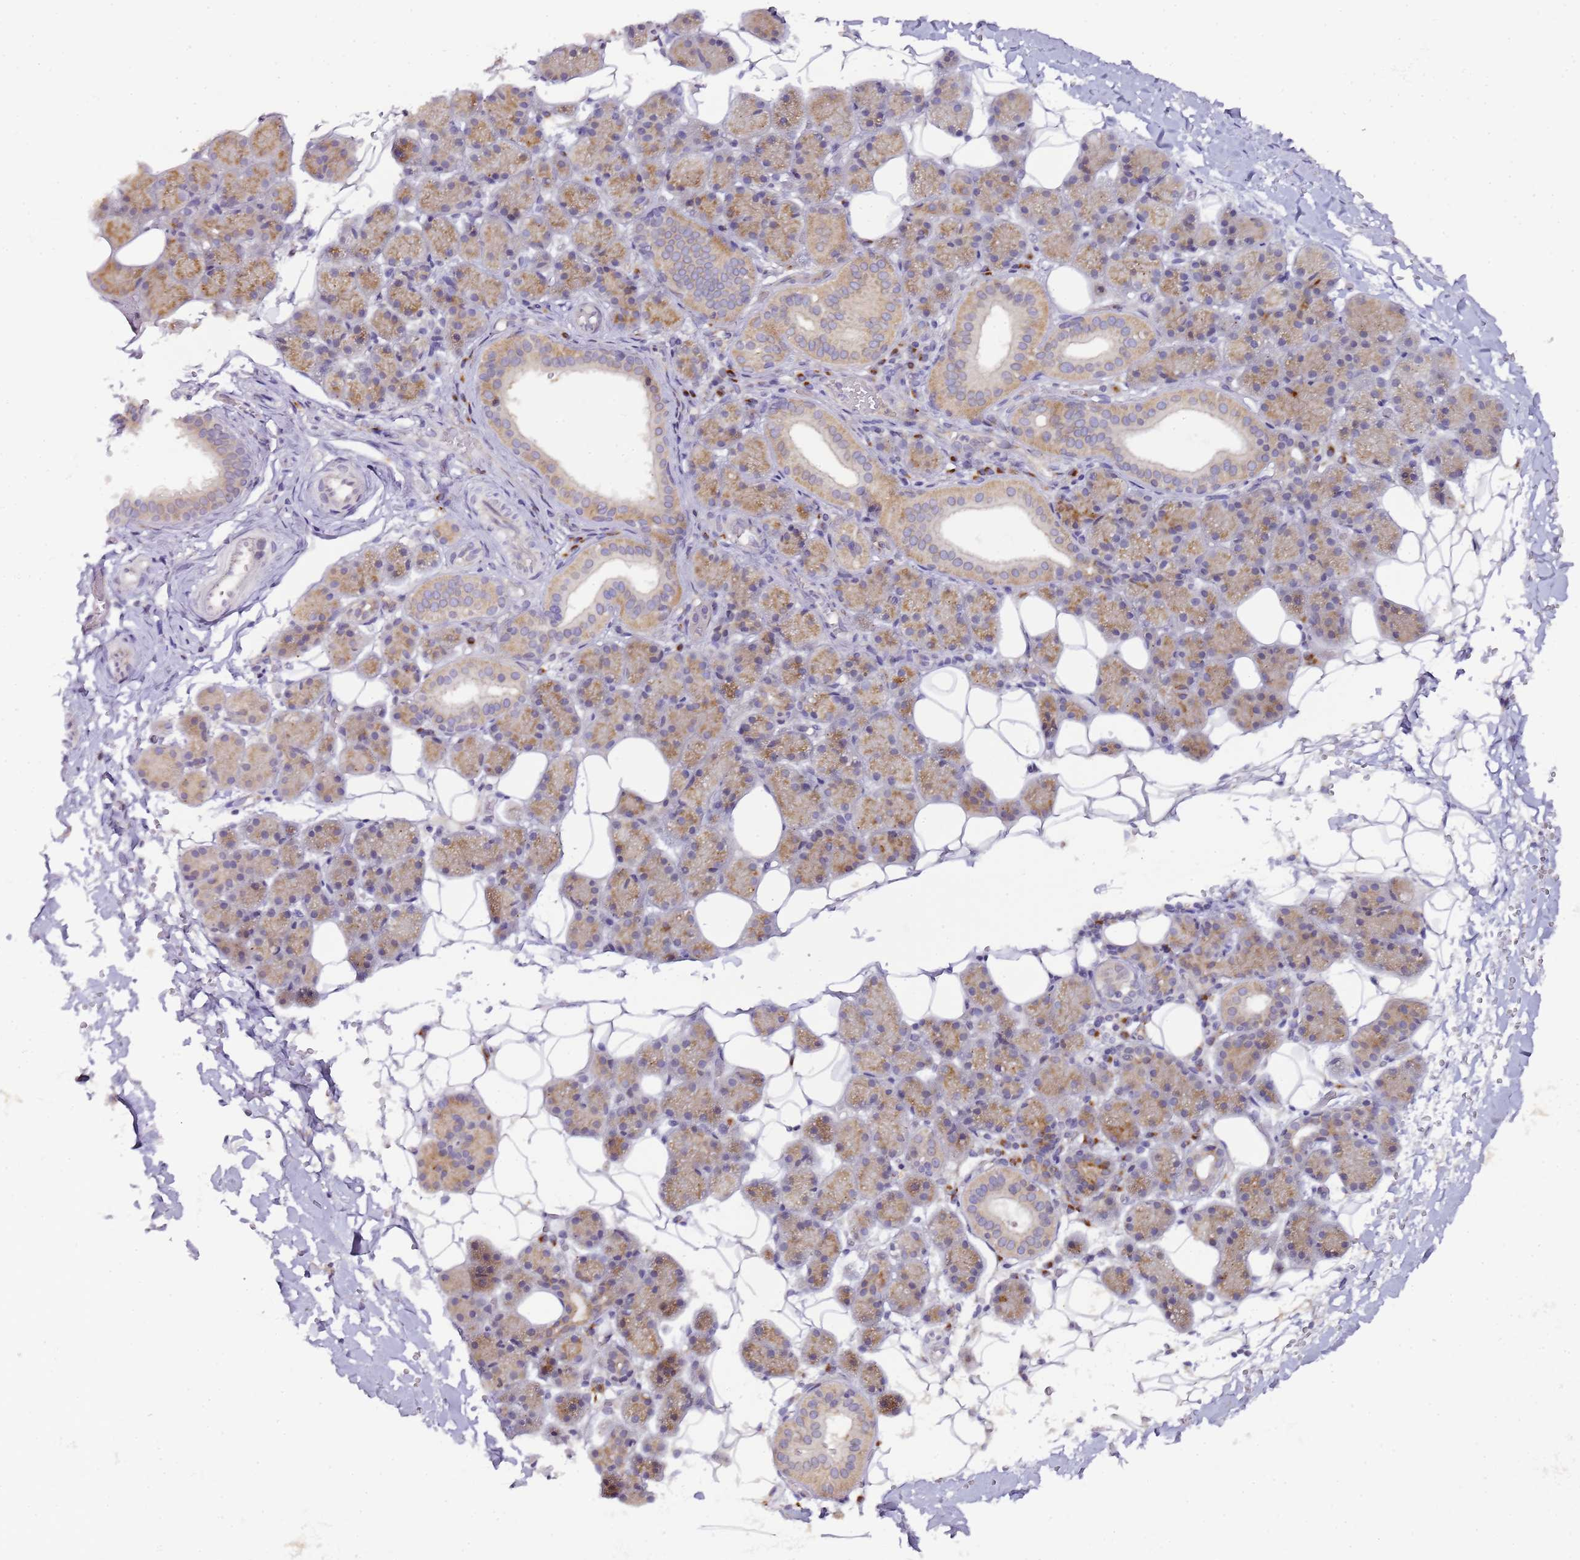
{"staining": {"intensity": "weak", "quantity": "25%-75%", "location": "cytoplasmic/membranous"}, "tissue": "salivary gland", "cell_type": "Glandular cells", "image_type": "normal", "snomed": [{"axis": "morphology", "description": "Normal tissue, NOS"}, {"axis": "topography", "description": "Salivary gland"}], "caption": "This histopathology image demonstrates IHC staining of normal salivary gland, with low weak cytoplasmic/membranous positivity in approximately 25%-75% of glandular cells.", "gene": "MRPL49", "patient": {"sex": "female", "age": 33}}